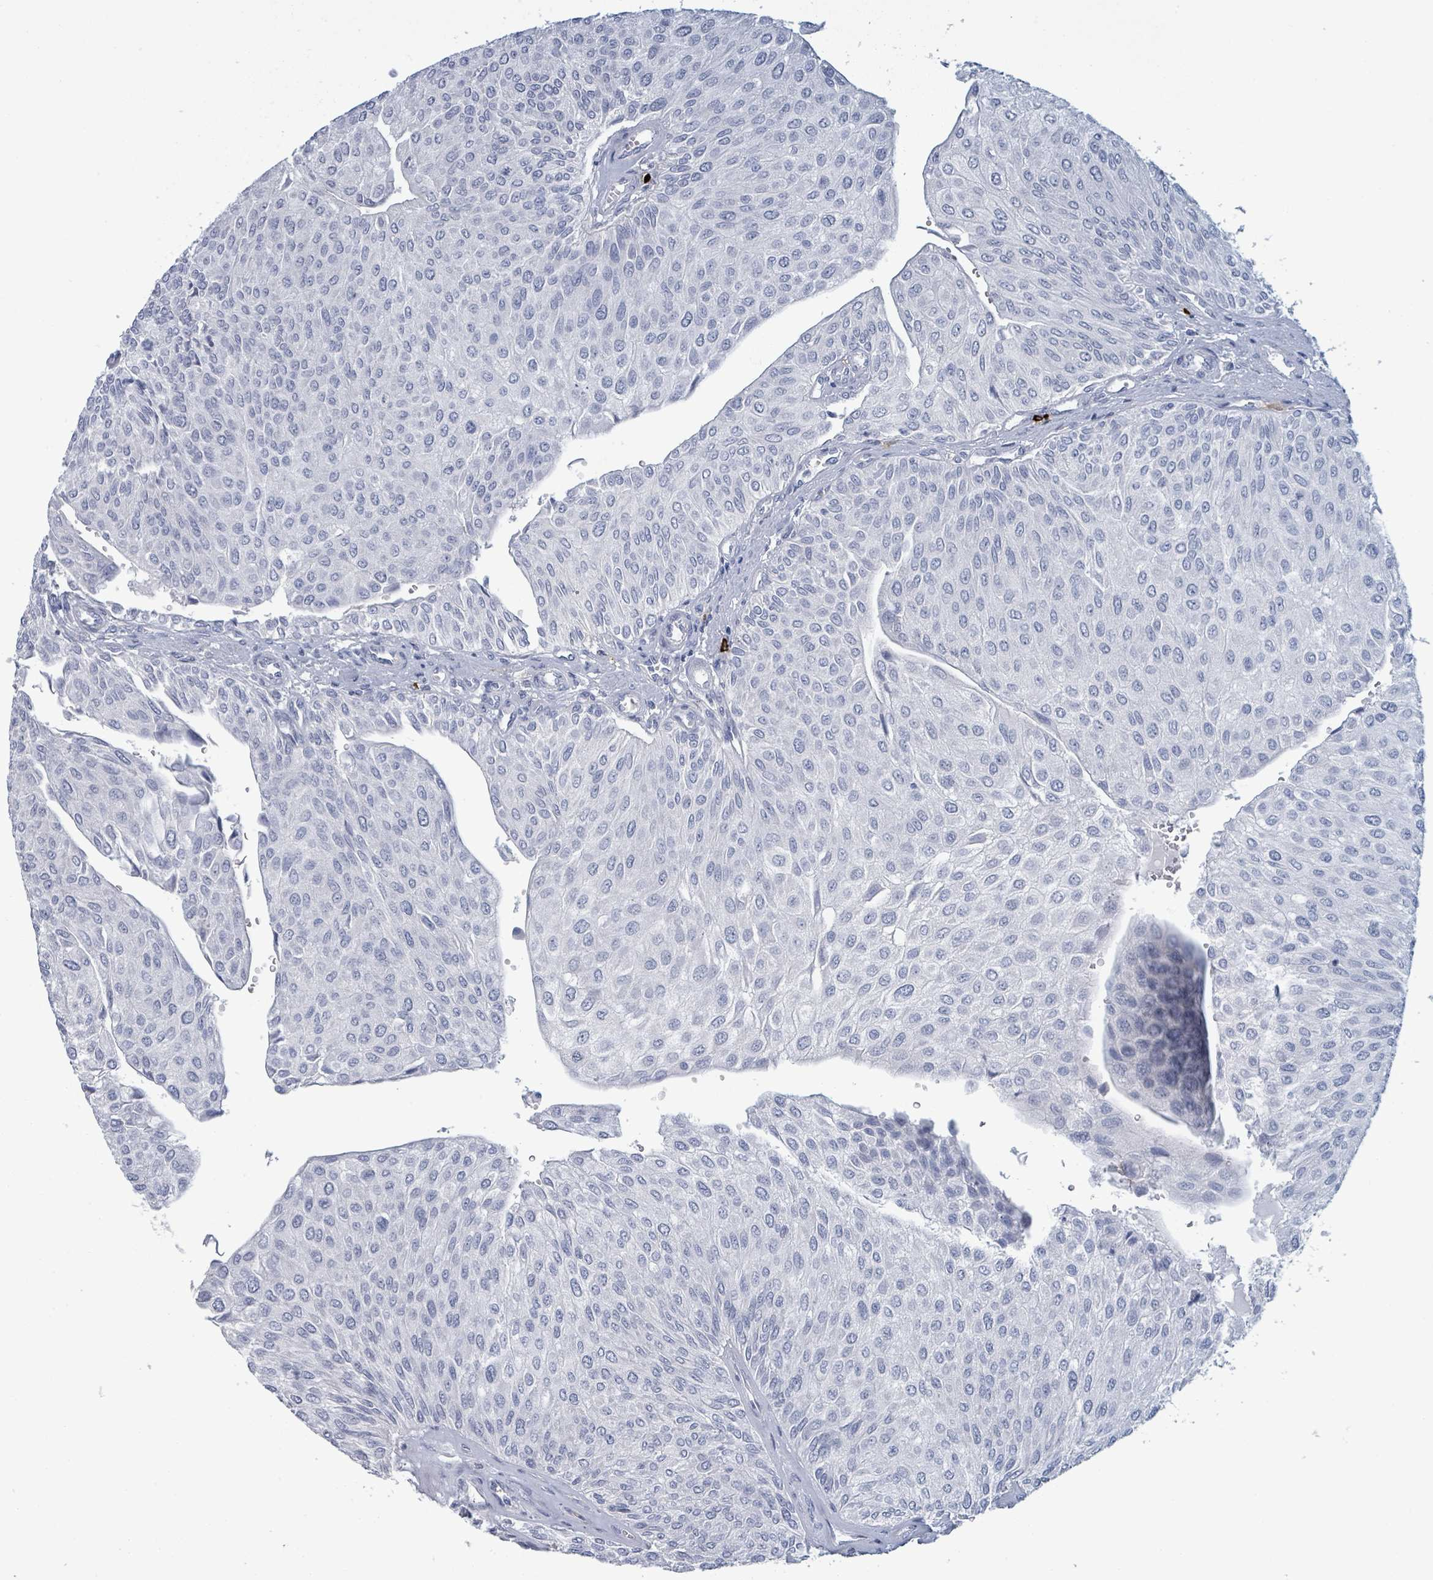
{"staining": {"intensity": "negative", "quantity": "none", "location": "none"}, "tissue": "urothelial cancer", "cell_type": "Tumor cells", "image_type": "cancer", "snomed": [{"axis": "morphology", "description": "Urothelial carcinoma, NOS"}, {"axis": "topography", "description": "Urinary bladder"}], "caption": "There is no significant staining in tumor cells of urothelial cancer.", "gene": "VPS13D", "patient": {"sex": "male", "age": 67}}